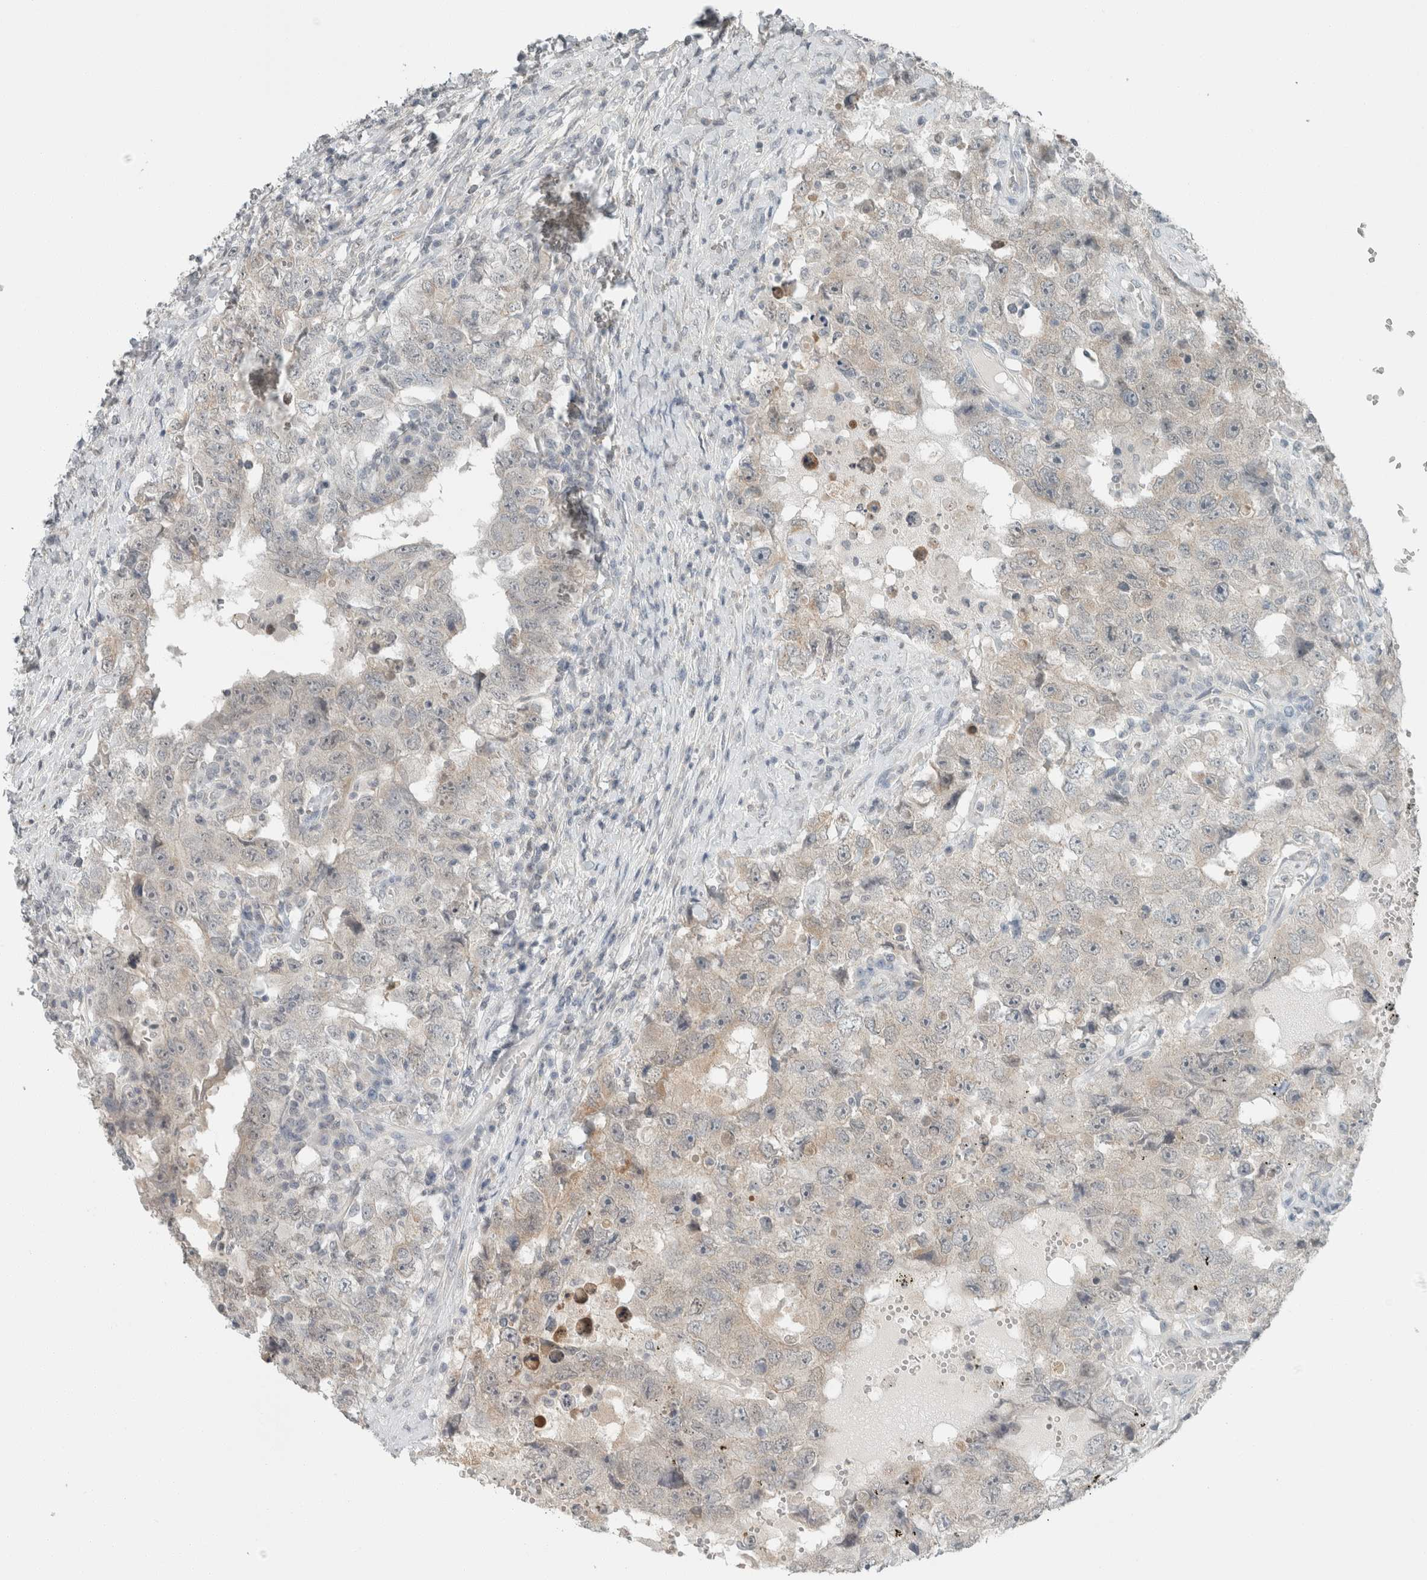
{"staining": {"intensity": "weak", "quantity": "<25%", "location": "cytoplasmic/membranous"}, "tissue": "testis cancer", "cell_type": "Tumor cells", "image_type": "cancer", "snomed": [{"axis": "morphology", "description": "Carcinoma, Embryonal, NOS"}, {"axis": "topography", "description": "Testis"}], "caption": "Tumor cells are negative for protein expression in human embryonal carcinoma (testis).", "gene": "TRIT1", "patient": {"sex": "male", "age": 26}}